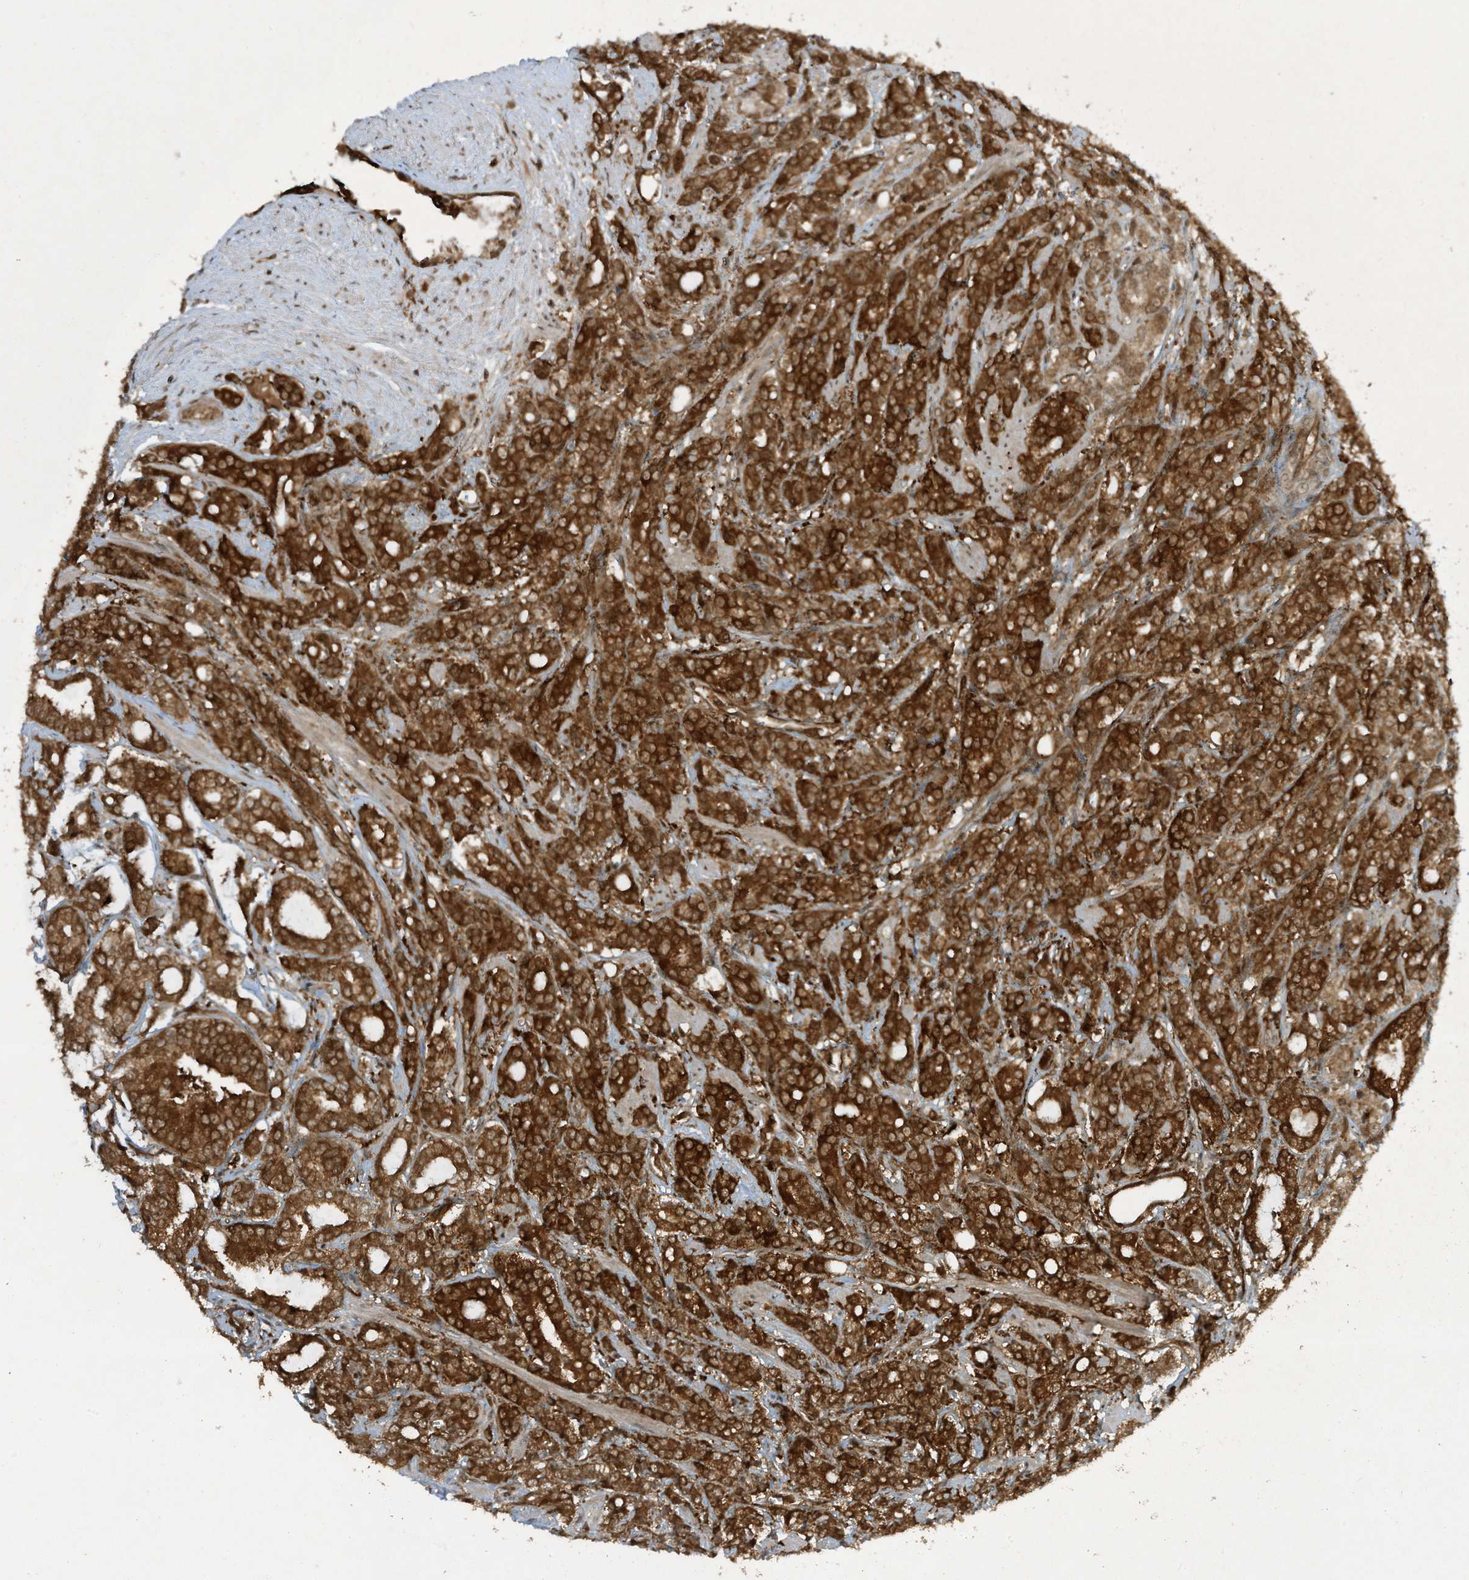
{"staining": {"intensity": "strong", "quantity": ">75%", "location": "cytoplasmic/membranous"}, "tissue": "prostate cancer", "cell_type": "Tumor cells", "image_type": "cancer", "snomed": [{"axis": "morphology", "description": "Adenocarcinoma, High grade"}, {"axis": "topography", "description": "Prostate"}], "caption": "Immunohistochemical staining of prostate cancer (adenocarcinoma (high-grade)) exhibits strong cytoplasmic/membranous protein positivity in approximately >75% of tumor cells.", "gene": "CERT1", "patient": {"sex": "male", "age": 62}}